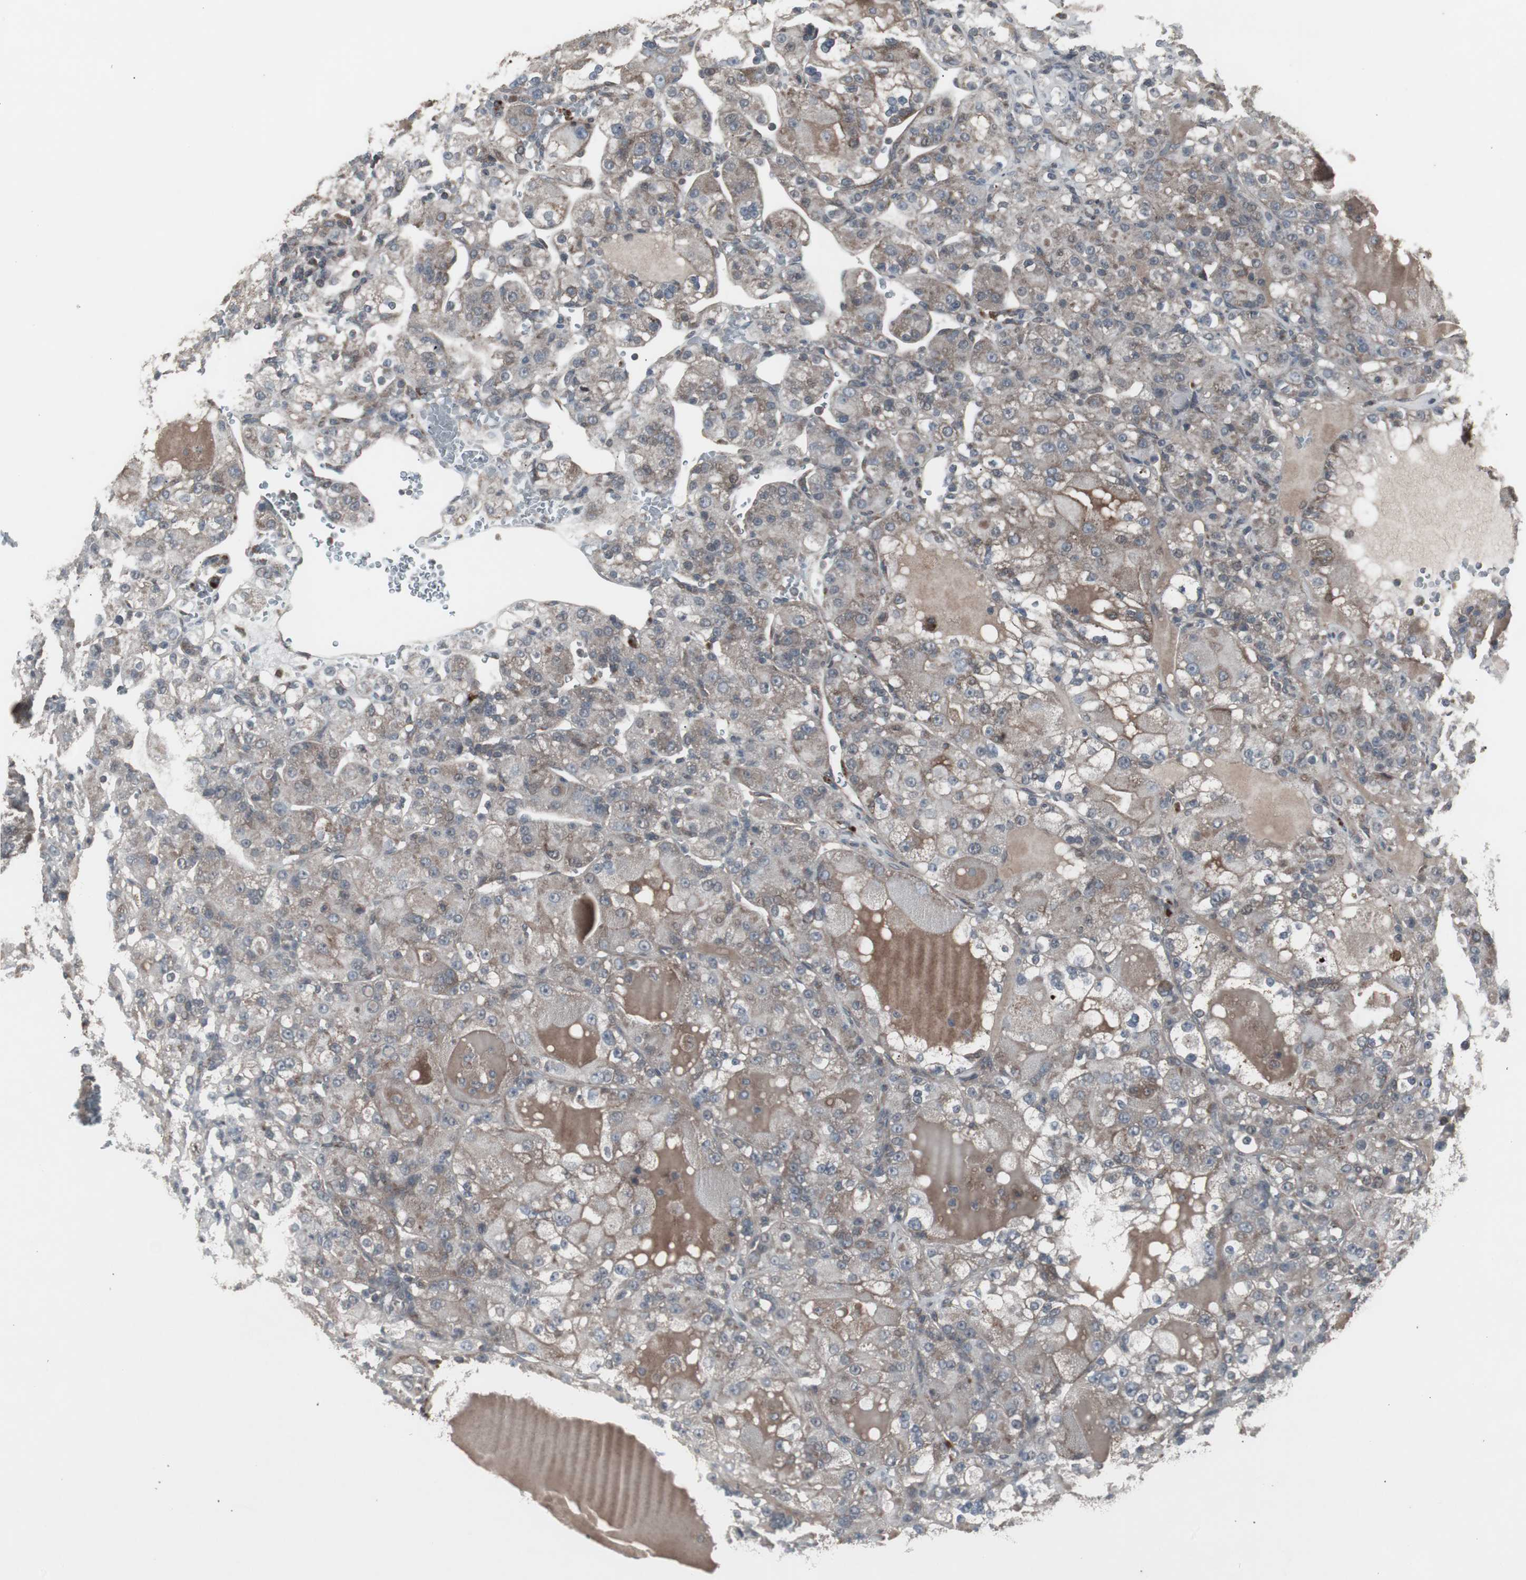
{"staining": {"intensity": "weak", "quantity": "25%-75%", "location": "cytoplasmic/membranous"}, "tissue": "renal cancer", "cell_type": "Tumor cells", "image_type": "cancer", "snomed": [{"axis": "morphology", "description": "Normal tissue, NOS"}, {"axis": "morphology", "description": "Adenocarcinoma, NOS"}, {"axis": "topography", "description": "Kidney"}], "caption": "Protein staining by IHC displays weak cytoplasmic/membranous positivity in approximately 25%-75% of tumor cells in renal adenocarcinoma.", "gene": "SSTR2", "patient": {"sex": "male", "age": 61}}